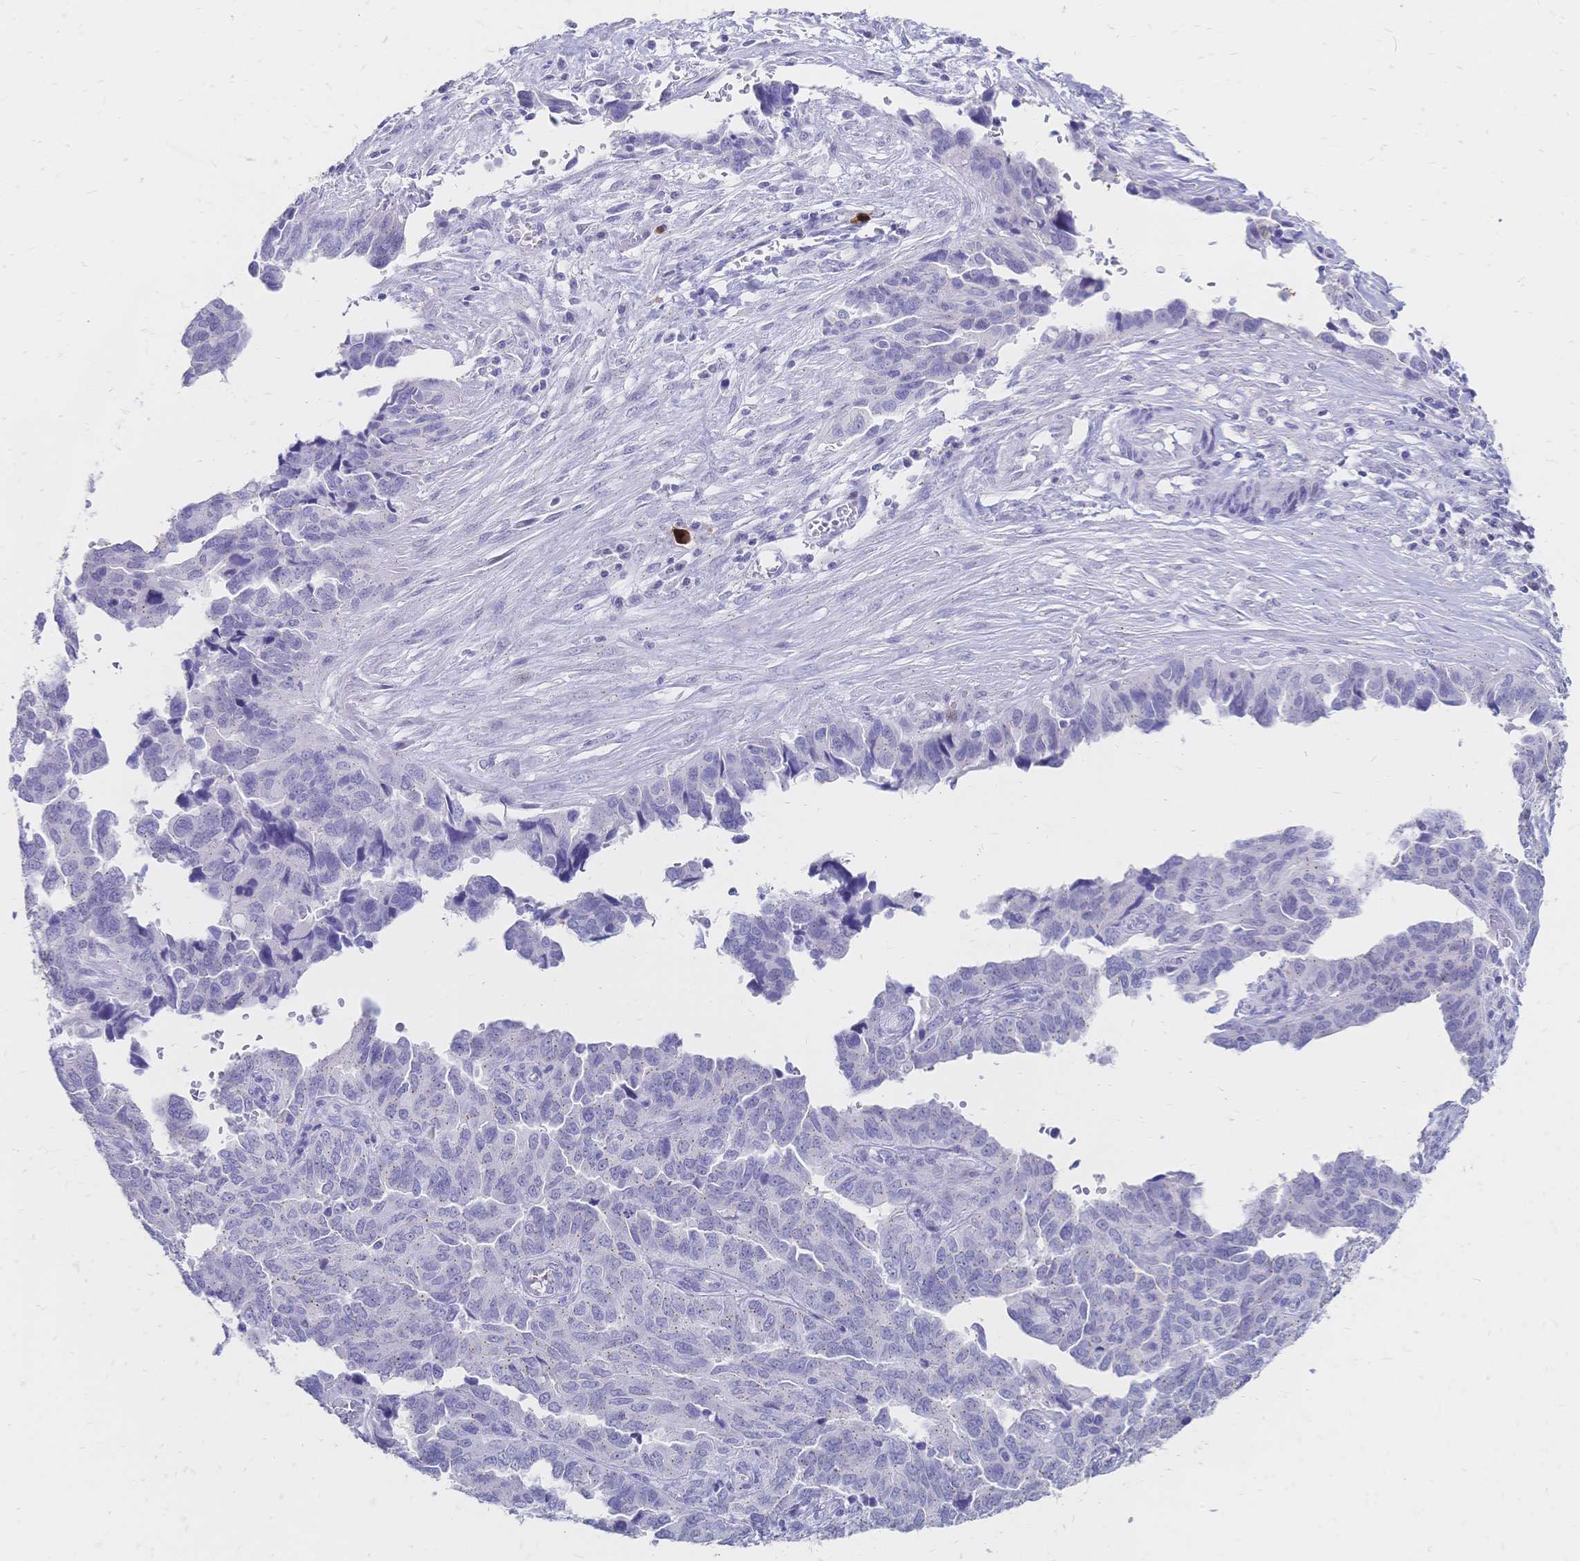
{"staining": {"intensity": "negative", "quantity": "none", "location": "none"}, "tissue": "ovarian cancer", "cell_type": "Tumor cells", "image_type": "cancer", "snomed": [{"axis": "morphology", "description": "Cystadenocarcinoma, serous, NOS"}, {"axis": "topography", "description": "Ovary"}], "caption": "An IHC histopathology image of ovarian cancer (serous cystadenocarcinoma) is shown. There is no staining in tumor cells of ovarian cancer (serous cystadenocarcinoma).", "gene": "PSORS1C2", "patient": {"sex": "female", "age": 64}}